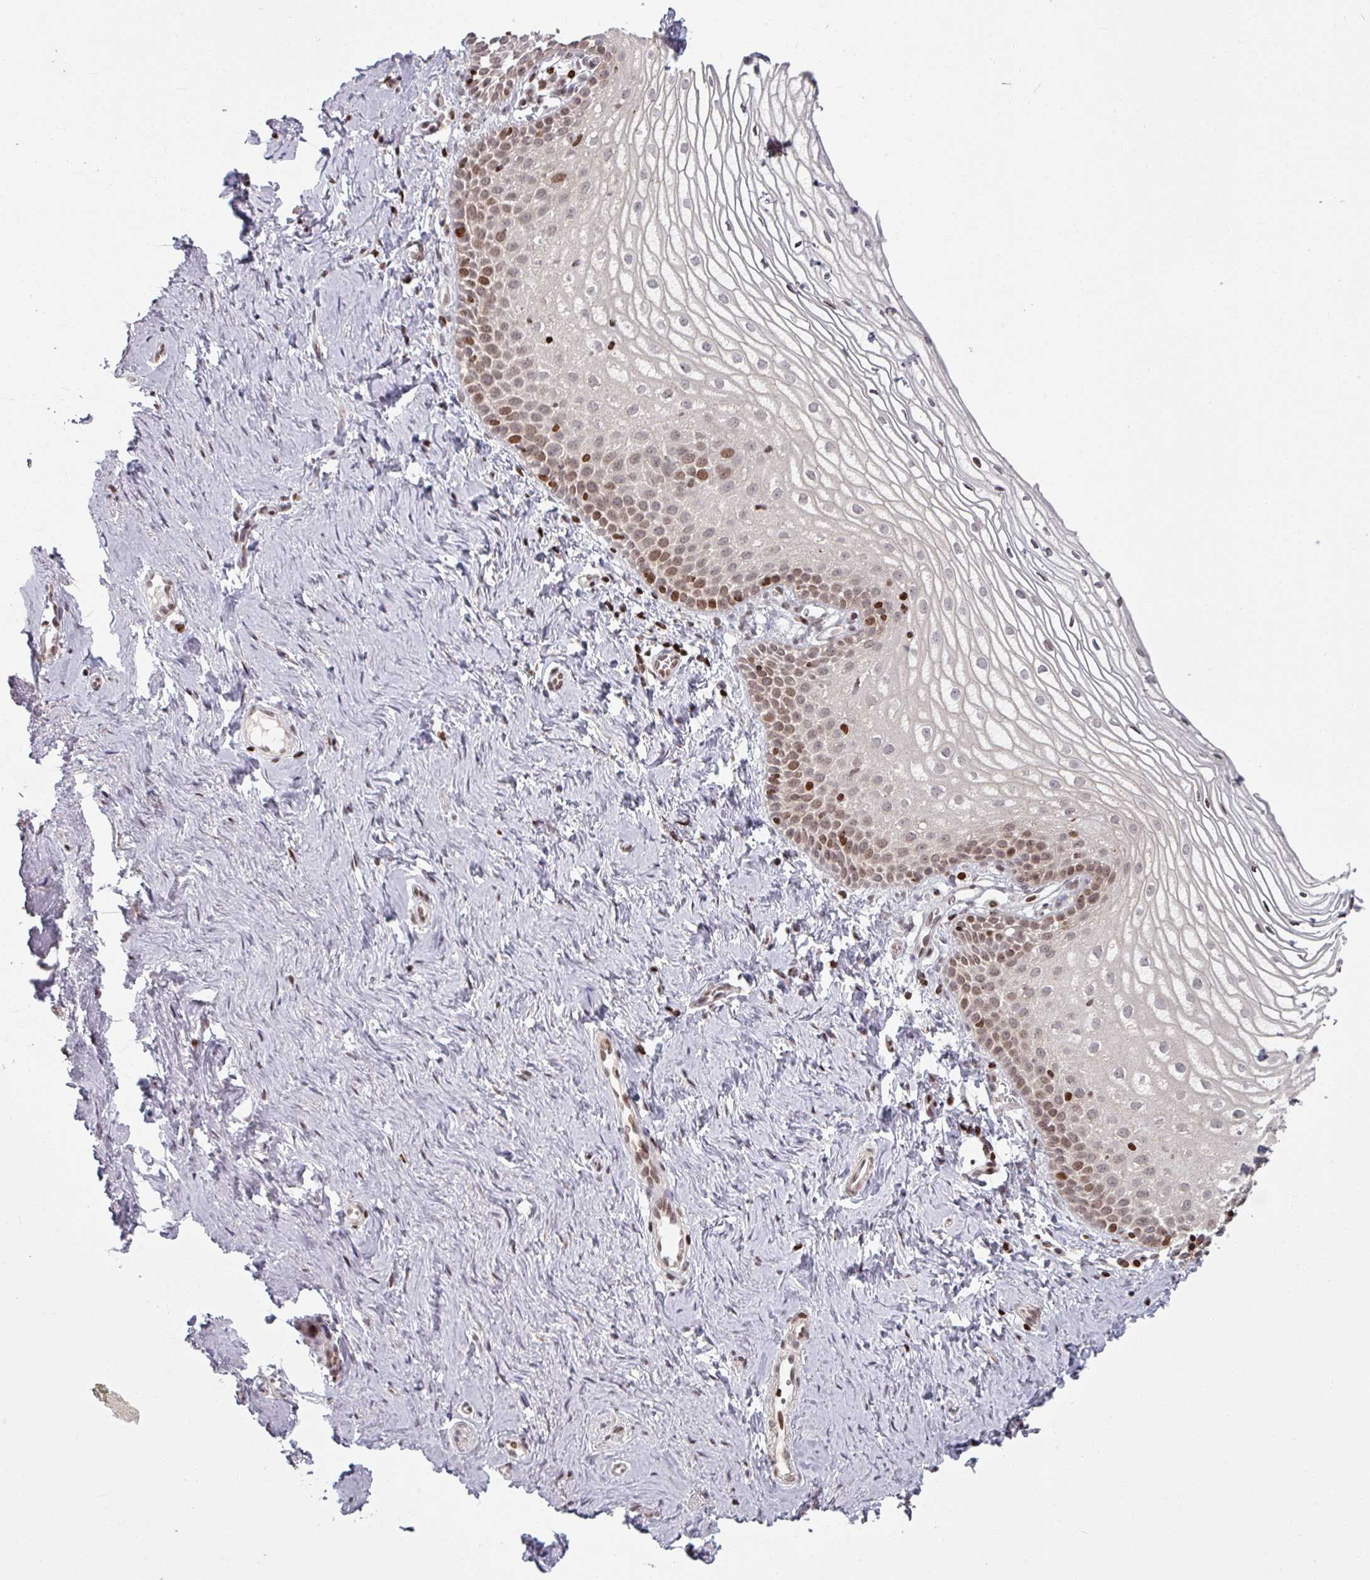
{"staining": {"intensity": "moderate", "quantity": ">75%", "location": "nuclear"}, "tissue": "vagina", "cell_type": "Squamous epithelial cells", "image_type": "normal", "snomed": [{"axis": "morphology", "description": "Normal tissue, NOS"}, {"axis": "topography", "description": "Vagina"}], "caption": "Immunohistochemical staining of benign vagina exhibits moderate nuclear protein expression in approximately >75% of squamous epithelial cells.", "gene": "NCOR1", "patient": {"sex": "female", "age": 56}}